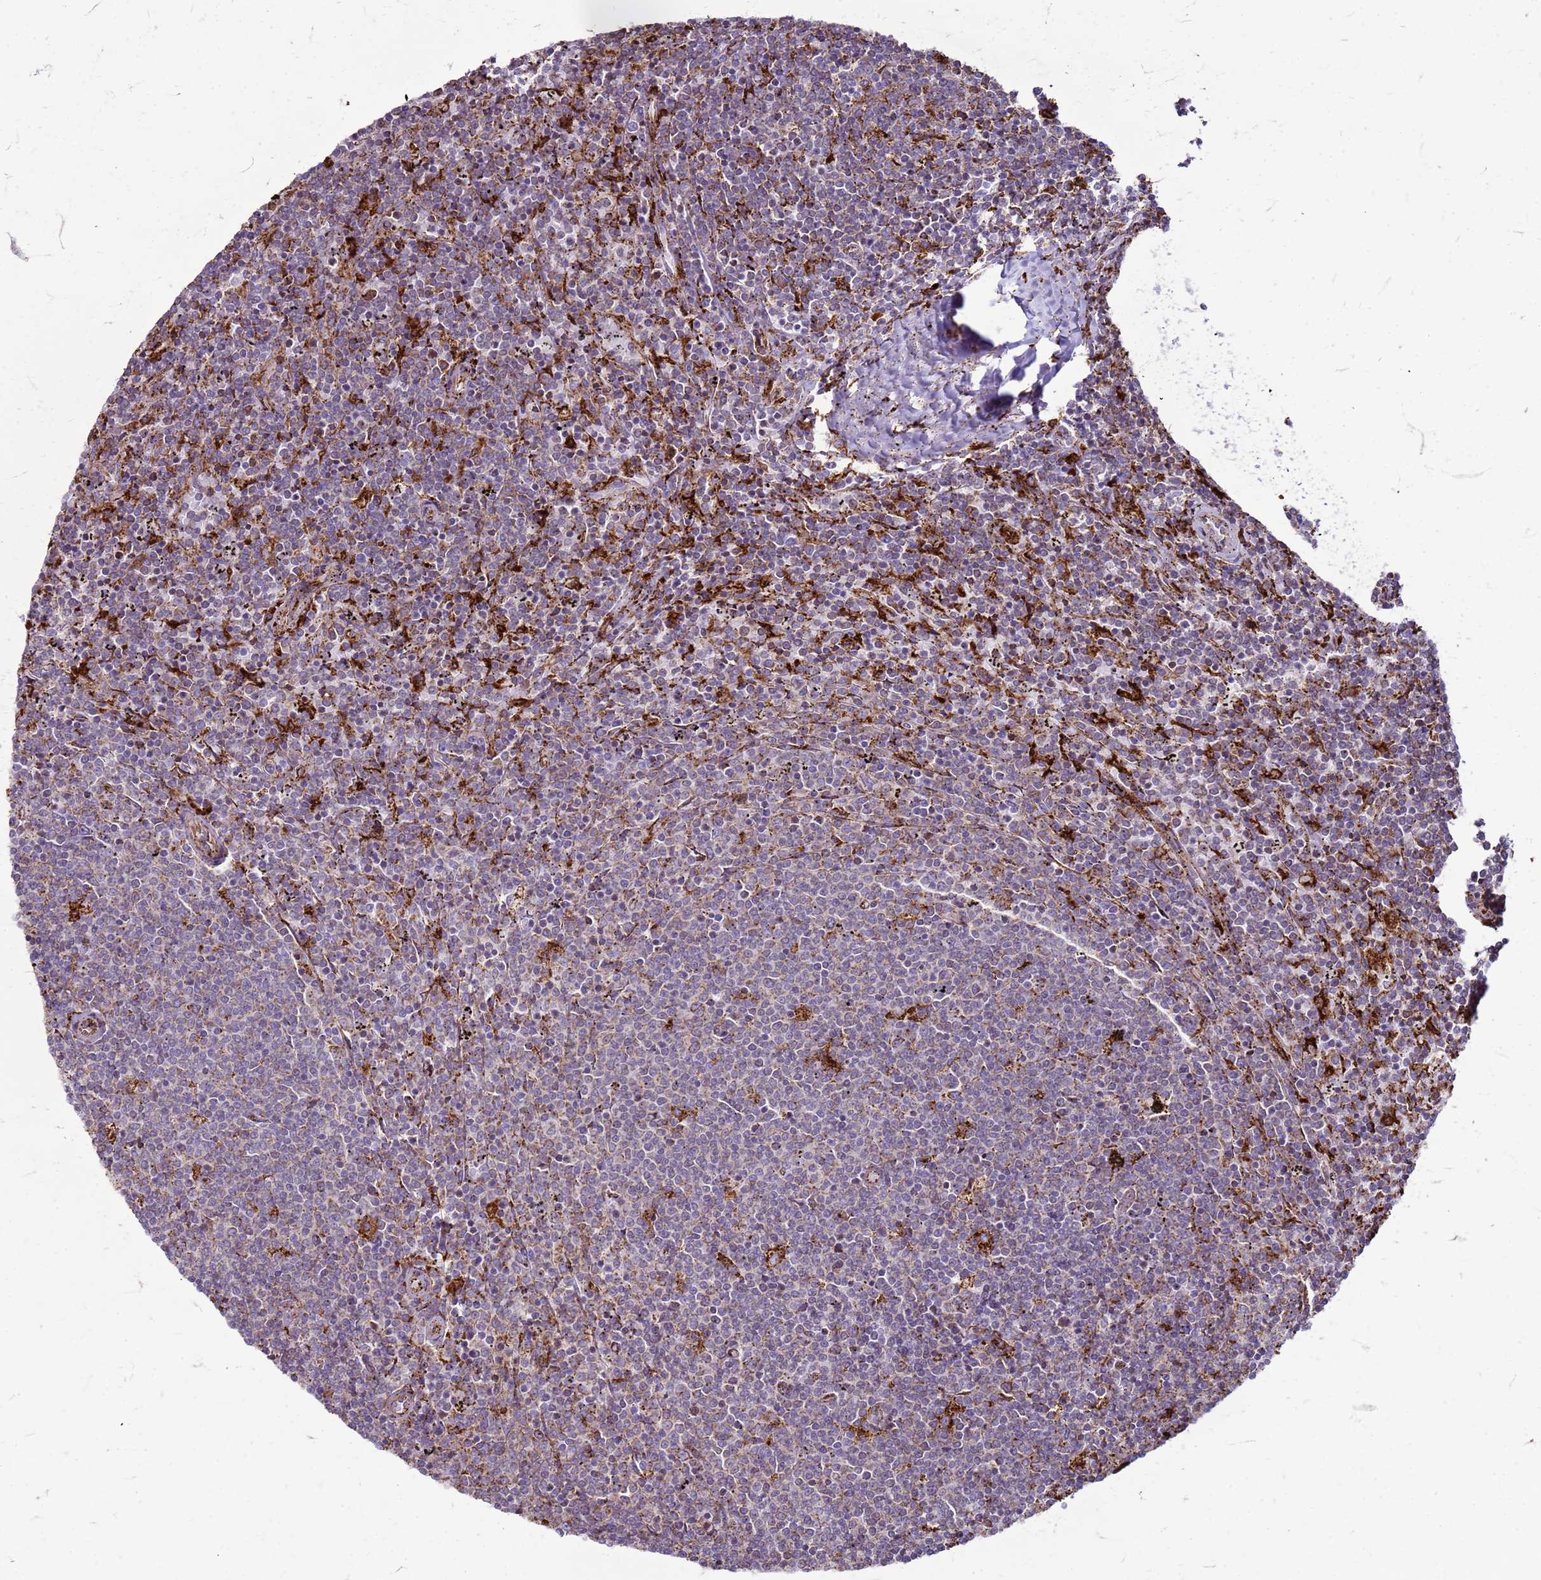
{"staining": {"intensity": "negative", "quantity": "none", "location": "none"}, "tissue": "lymphoma", "cell_type": "Tumor cells", "image_type": "cancer", "snomed": [{"axis": "morphology", "description": "Malignant lymphoma, non-Hodgkin's type, Low grade"}, {"axis": "topography", "description": "Spleen"}], "caption": "DAB (3,3'-diaminobenzidine) immunohistochemical staining of human lymphoma shows no significant expression in tumor cells. Brightfield microscopy of immunohistochemistry stained with DAB (brown) and hematoxylin (blue), captured at high magnification.", "gene": "PDK3", "patient": {"sex": "female", "age": 50}}